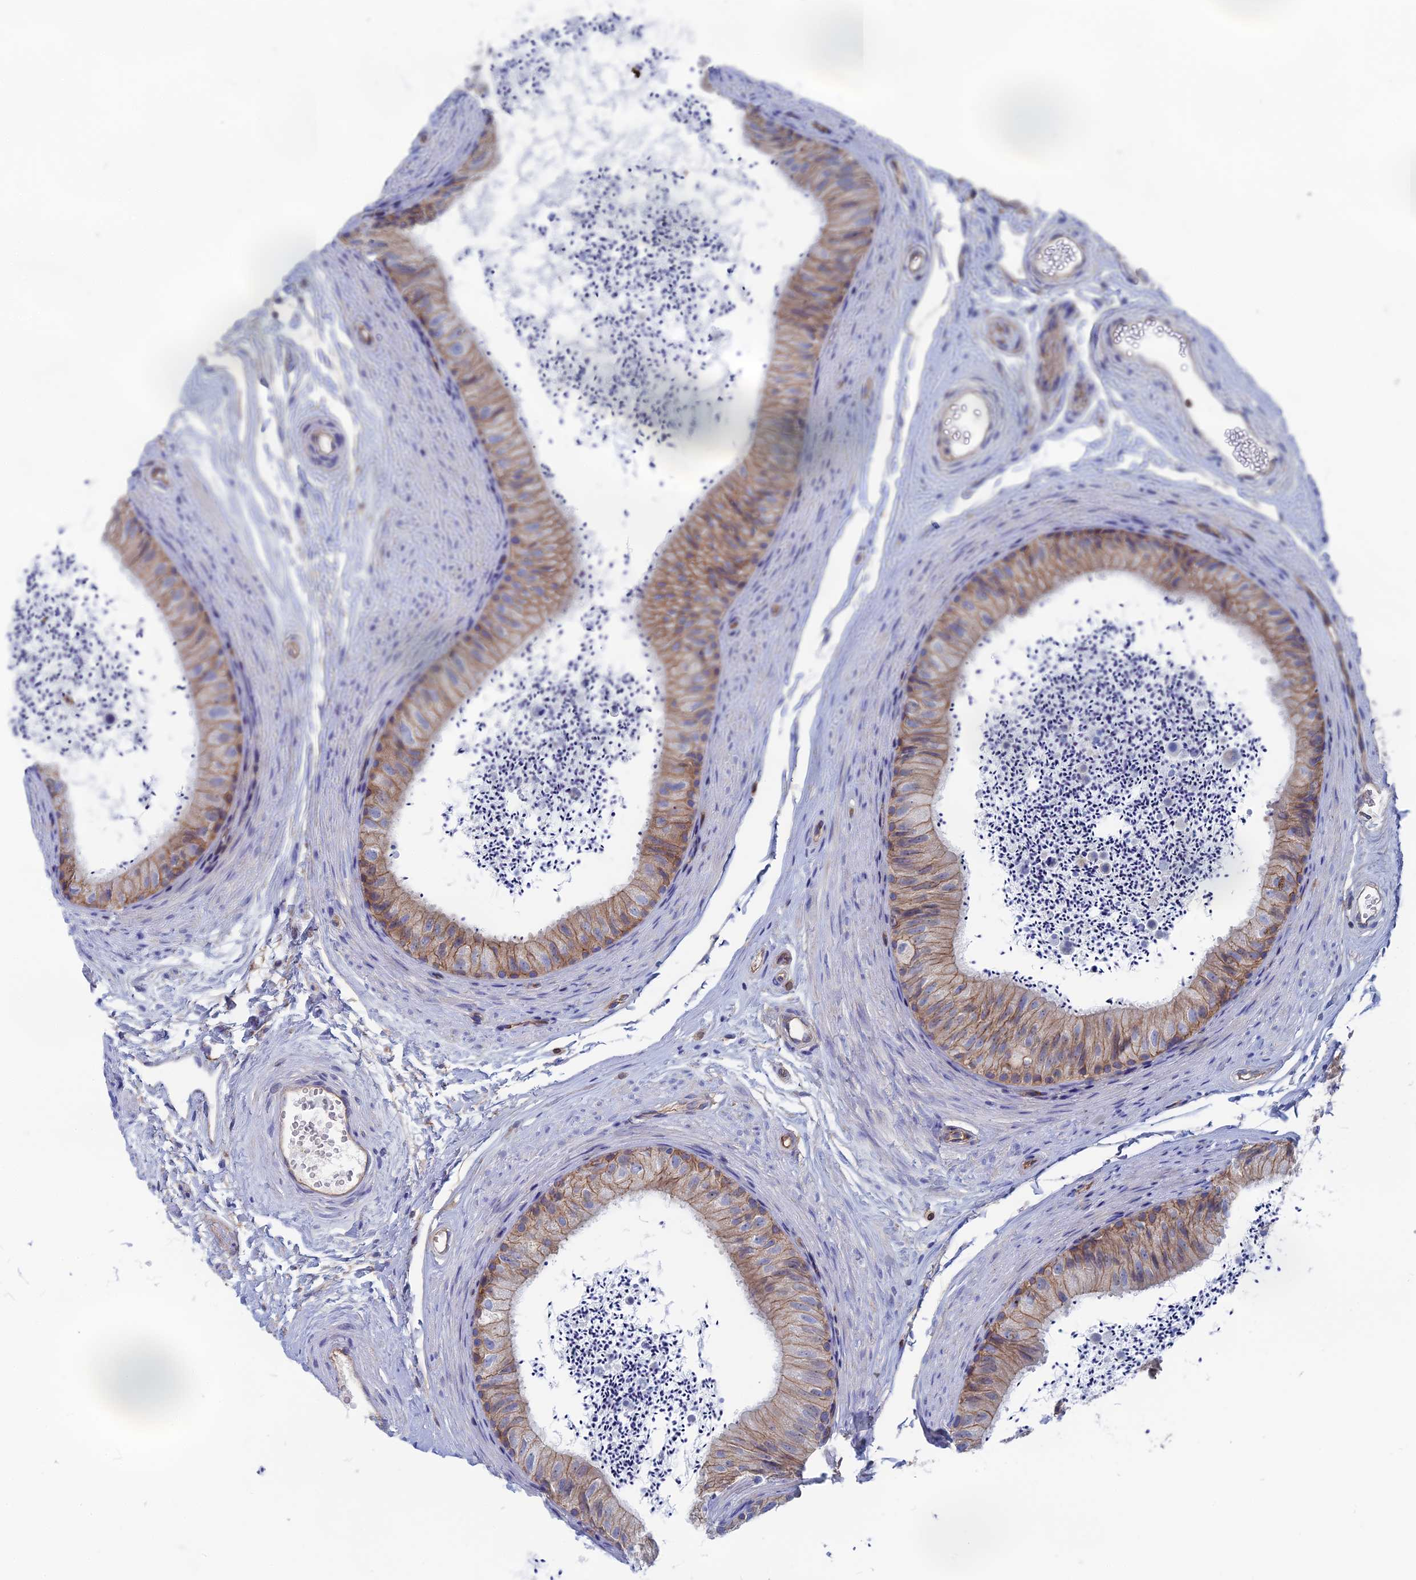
{"staining": {"intensity": "moderate", "quantity": "25%-75%", "location": "cytoplasmic/membranous"}, "tissue": "epididymis", "cell_type": "Glandular cells", "image_type": "normal", "snomed": [{"axis": "morphology", "description": "Normal tissue, NOS"}, {"axis": "topography", "description": "Epididymis"}], "caption": "Epididymis stained with DAB (3,3'-diaminobenzidine) immunohistochemistry exhibits medium levels of moderate cytoplasmic/membranous staining in about 25%-75% of glandular cells. The staining is performed using DAB brown chromogen to label protein expression. The nuclei are counter-stained blue using hematoxylin.", "gene": "SNX11", "patient": {"sex": "male", "age": 56}}